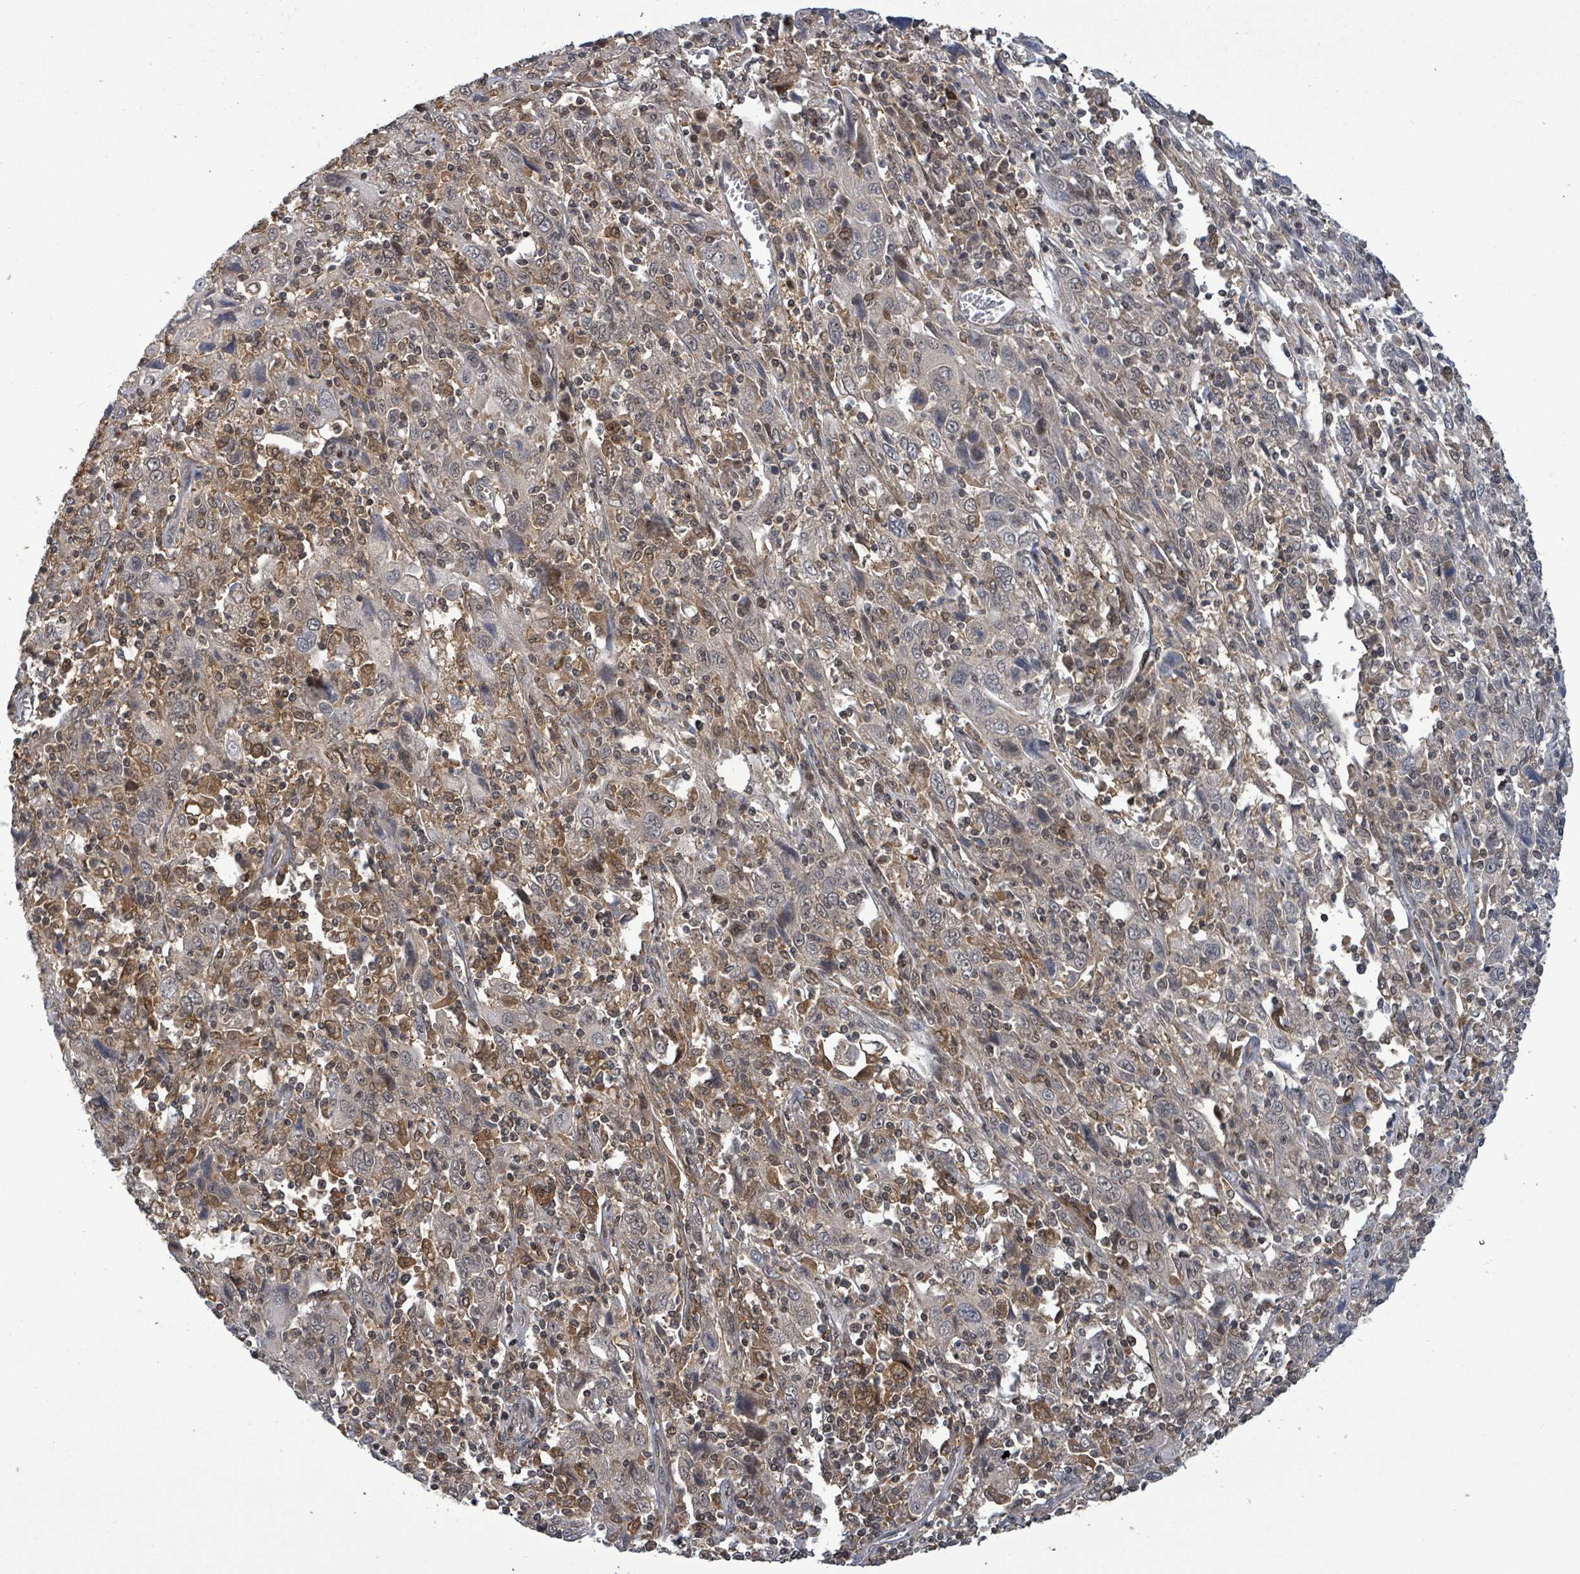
{"staining": {"intensity": "negative", "quantity": "none", "location": "none"}, "tissue": "cervical cancer", "cell_type": "Tumor cells", "image_type": "cancer", "snomed": [{"axis": "morphology", "description": "Squamous cell carcinoma, NOS"}, {"axis": "topography", "description": "Cervix"}], "caption": "This is a micrograph of immunohistochemistry staining of squamous cell carcinoma (cervical), which shows no expression in tumor cells.", "gene": "FBXO6", "patient": {"sex": "female", "age": 46}}